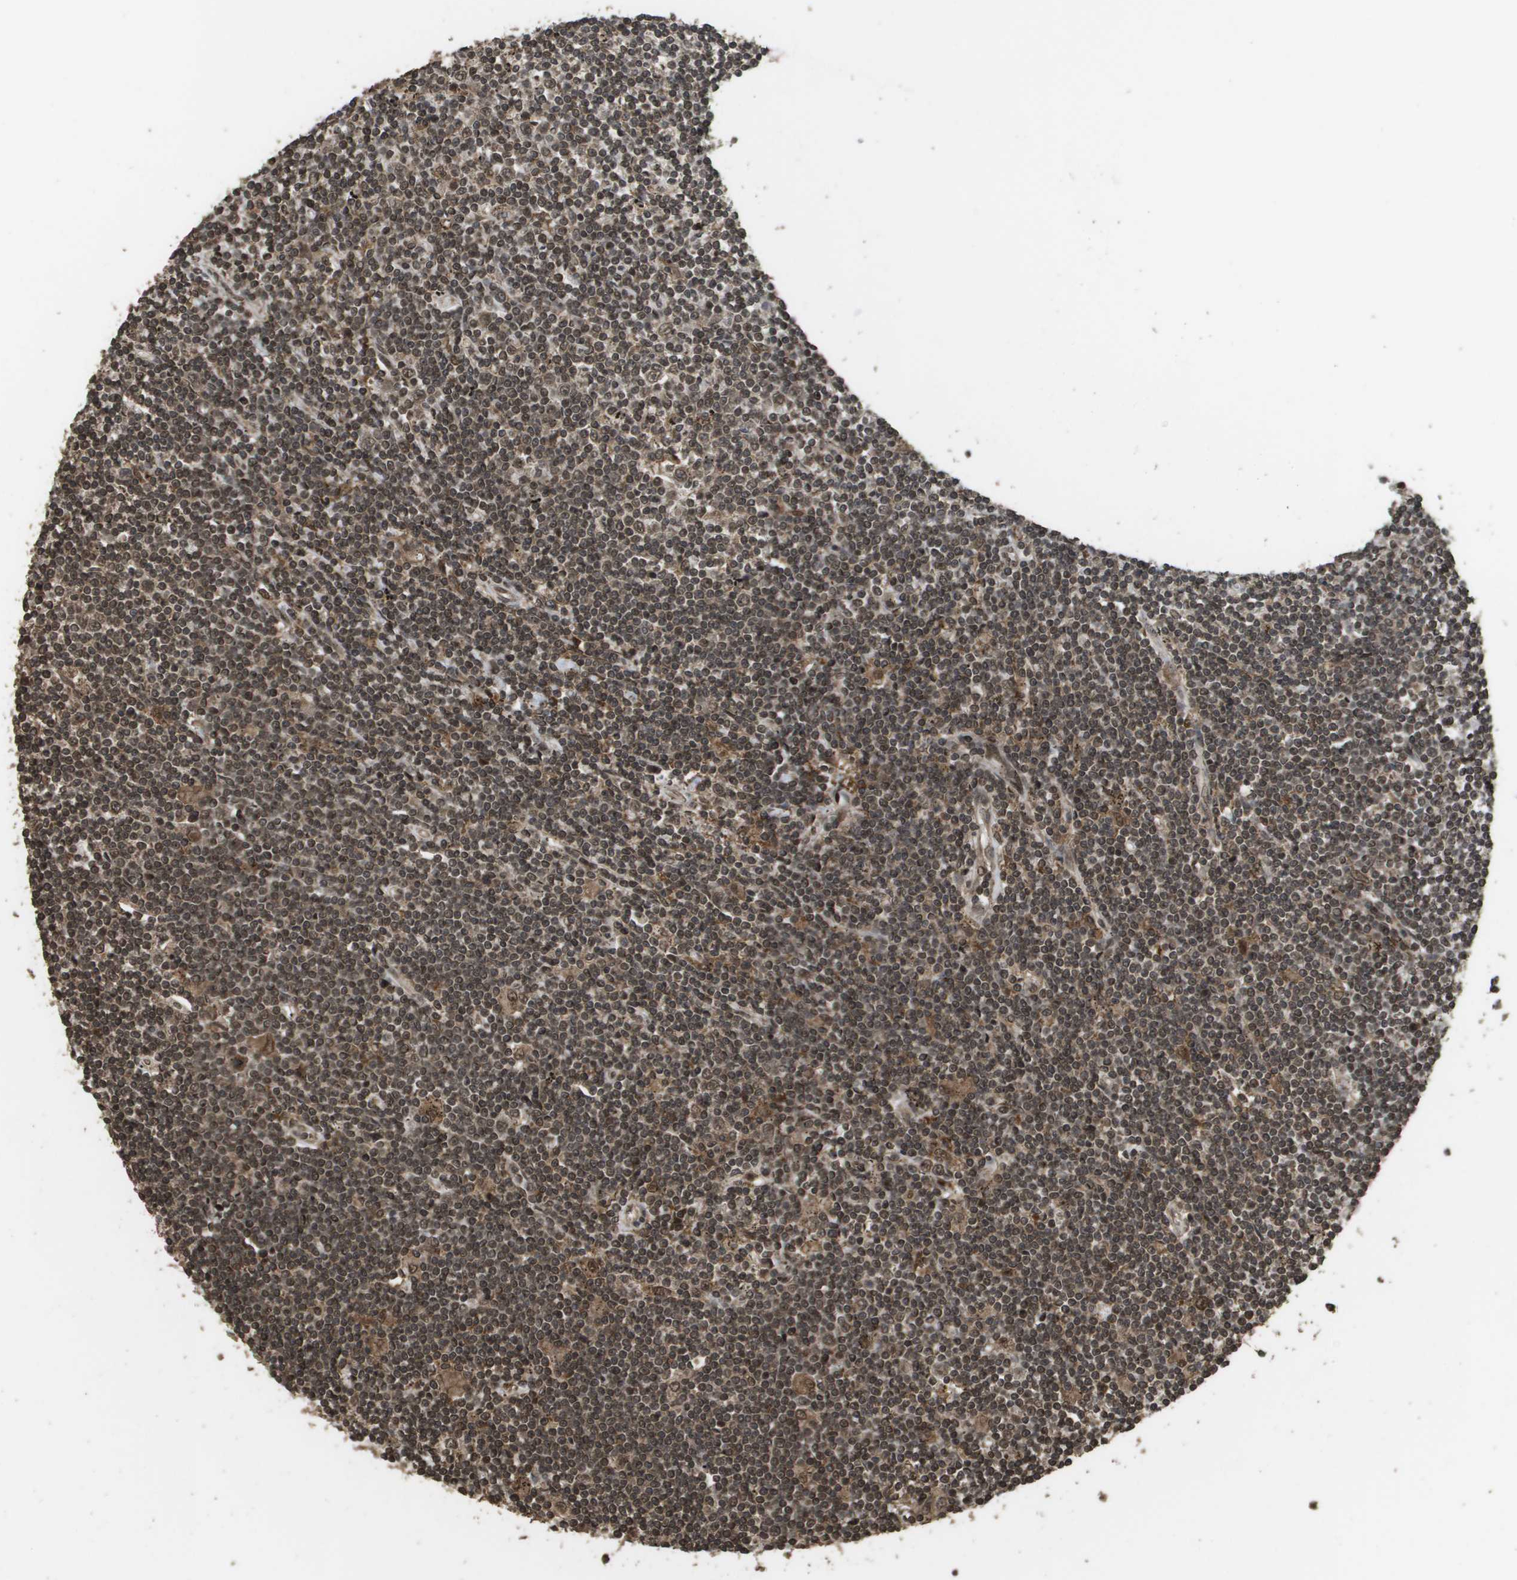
{"staining": {"intensity": "moderate", "quantity": ">75%", "location": "cytoplasmic/membranous,nuclear"}, "tissue": "lymphoma", "cell_type": "Tumor cells", "image_type": "cancer", "snomed": [{"axis": "morphology", "description": "Malignant lymphoma, non-Hodgkin's type, Low grade"}, {"axis": "topography", "description": "Spleen"}], "caption": "About >75% of tumor cells in human malignant lymphoma, non-Hodgkin's type (low-grade) exhibit moderate cytoplasmic/membranous and nuclear protein positivity as visualized by brown immunohistochemical staining.", "gene": "AXIN2", "patient": {"sex": "male", "age": 76}}